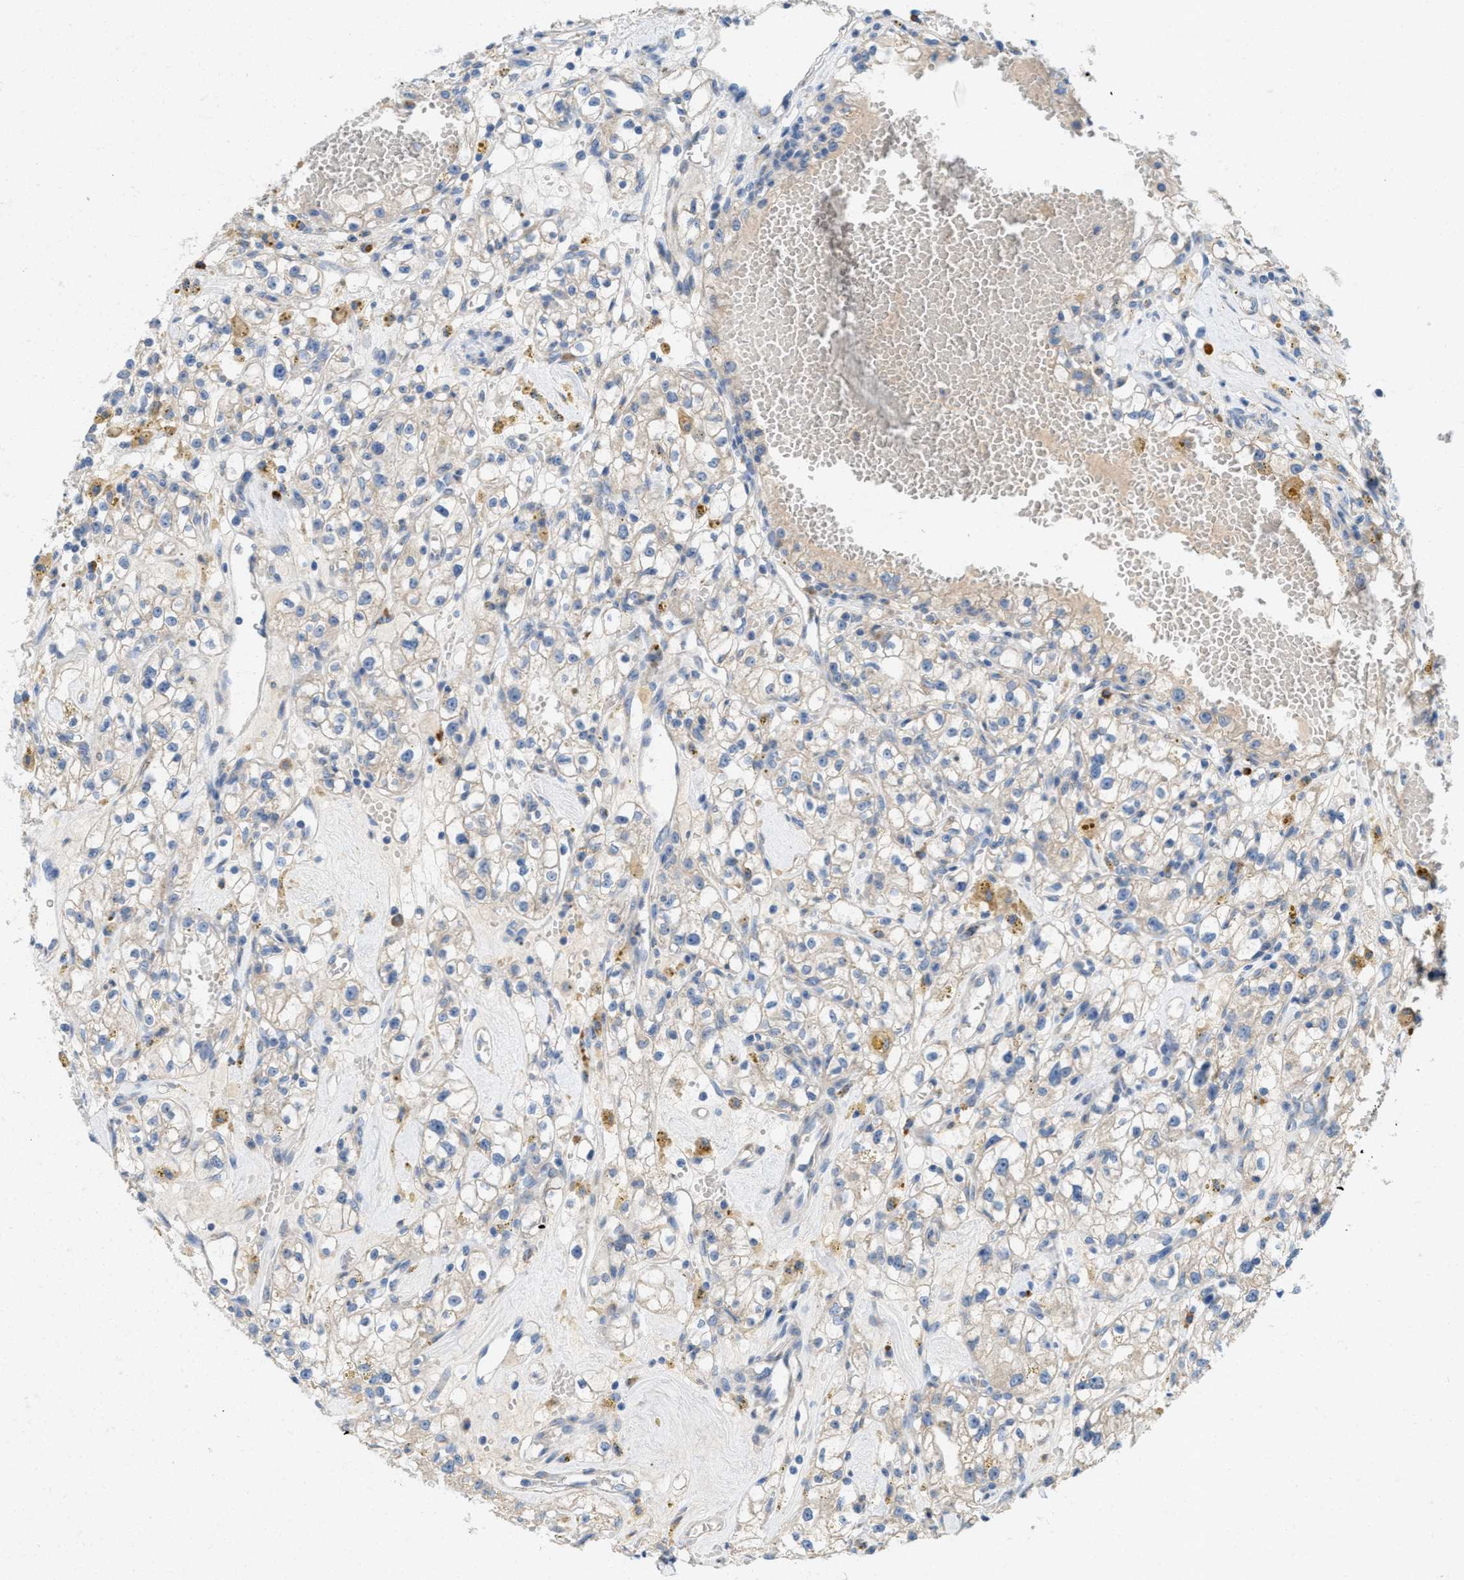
{"staining": {"intensity": "negative", "quantity": "none", "location": "none"}, "tissue": "renal cancer", "cell_type": "Tumor cells", "image_type": "cancer", "snomed": [{"axis": "morphology", "description": "Adenocarcinoma, NOS"}, {"axis": "topography", "description": "Kidney"}], "caption": "Protein analysis of renal cancer exhibits no significant expression in tumor cells.", "gene": "DYNC2I1", "patient": {"sex": "male", "age": 56}}